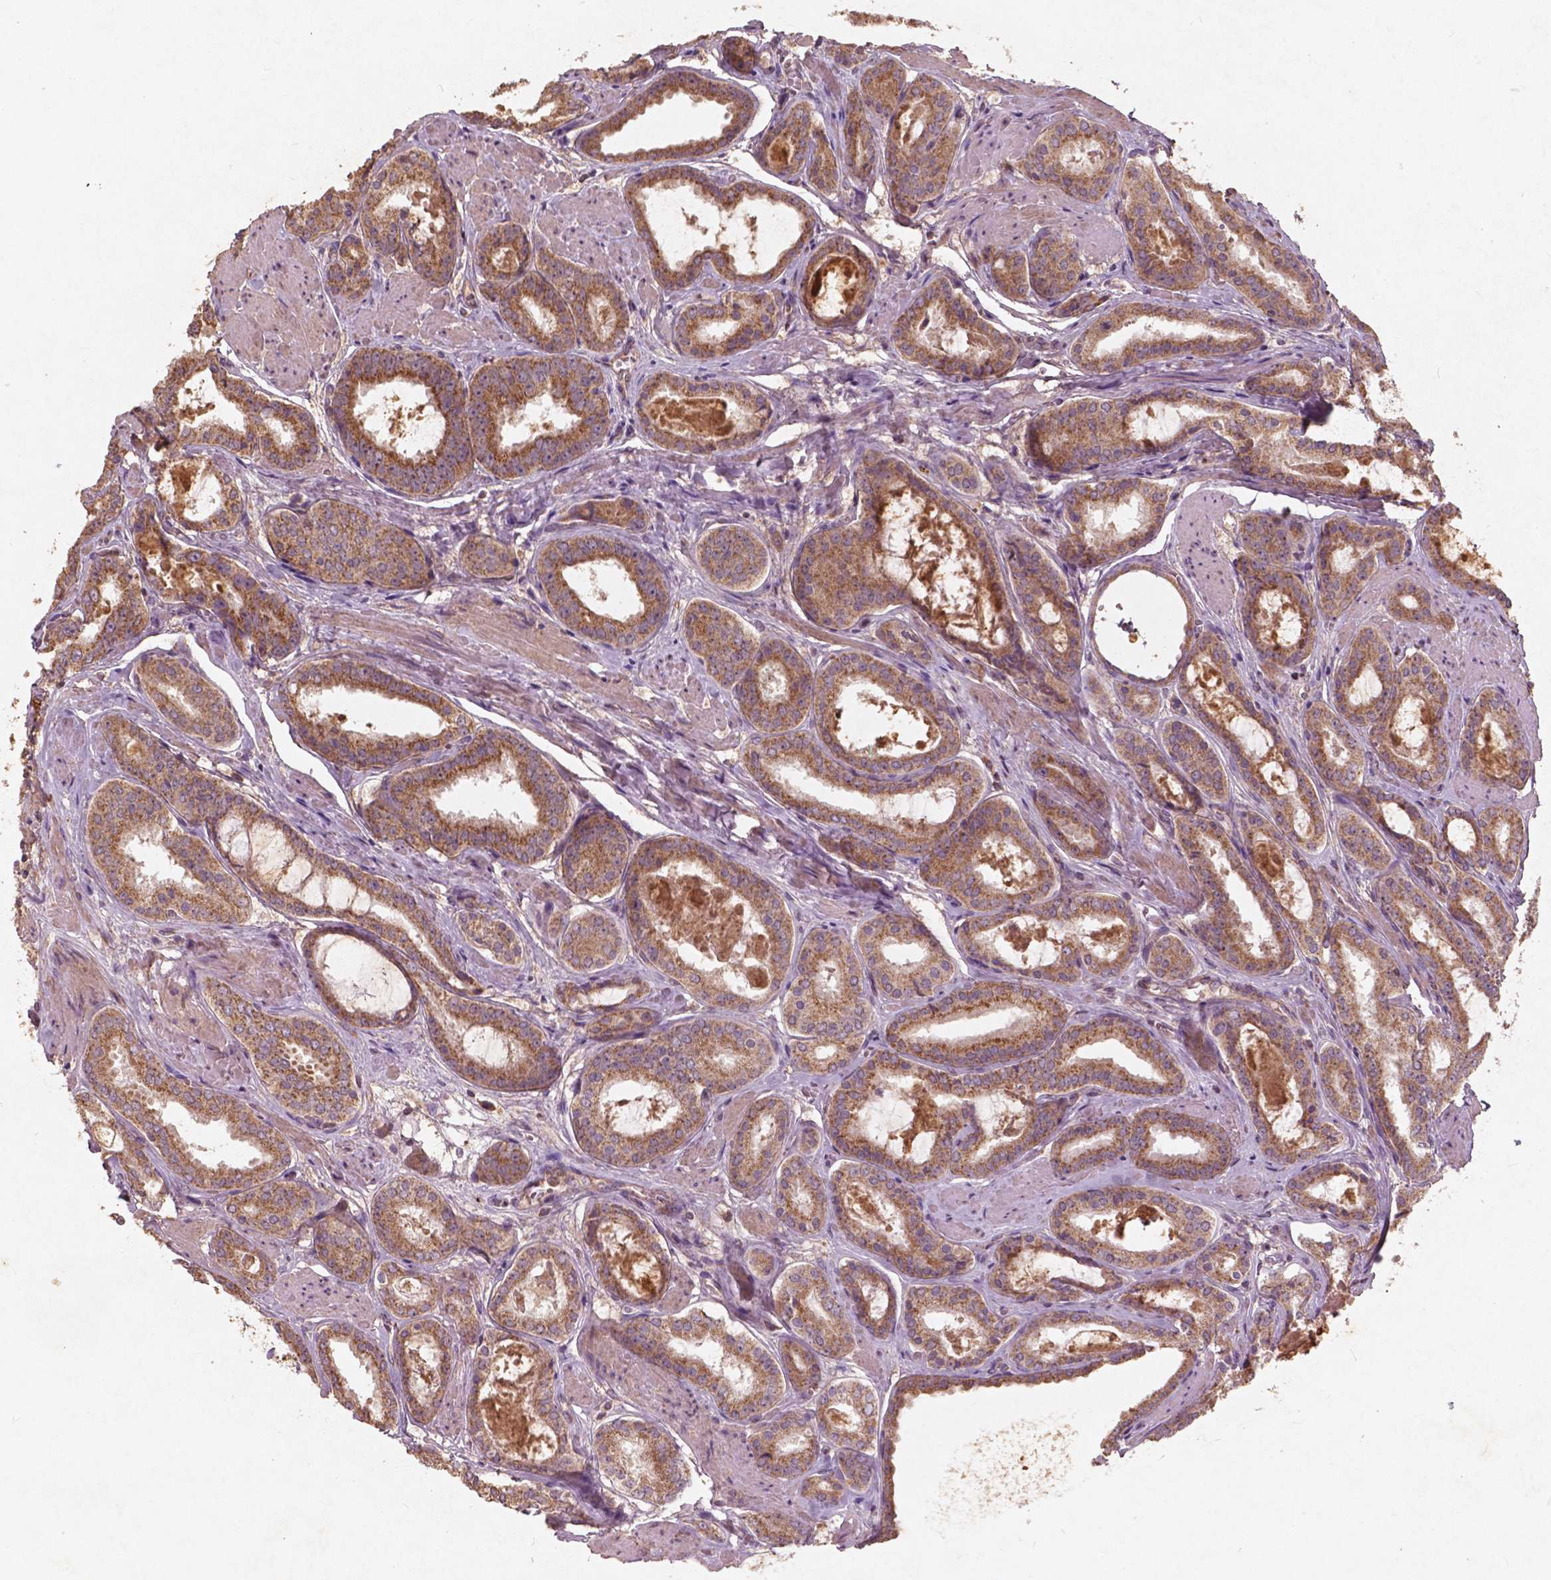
{"staining": {"intensity": "moderate", "quantity": ">75%", "location": "cytoplasmic/membranous"}, "tissue": "prostate cancer", "cell_type": "Tumor cells", "image_type": "cancer", "snomed": [{"axis": "morphology", "description": "Adenocarcinoma, High grade"}, {"axis": "topography", "description": "Prostate"}], "caption": "Immunohistochemical staining of human high-grade adenocarcinoma (prostate) exhibits medium levels of moderate cytoplasmic/membranous expression in about >75% of tumor cells.", "gene": "ST6GALNAC5", "patient": {"sex": "male", "age": 63}}